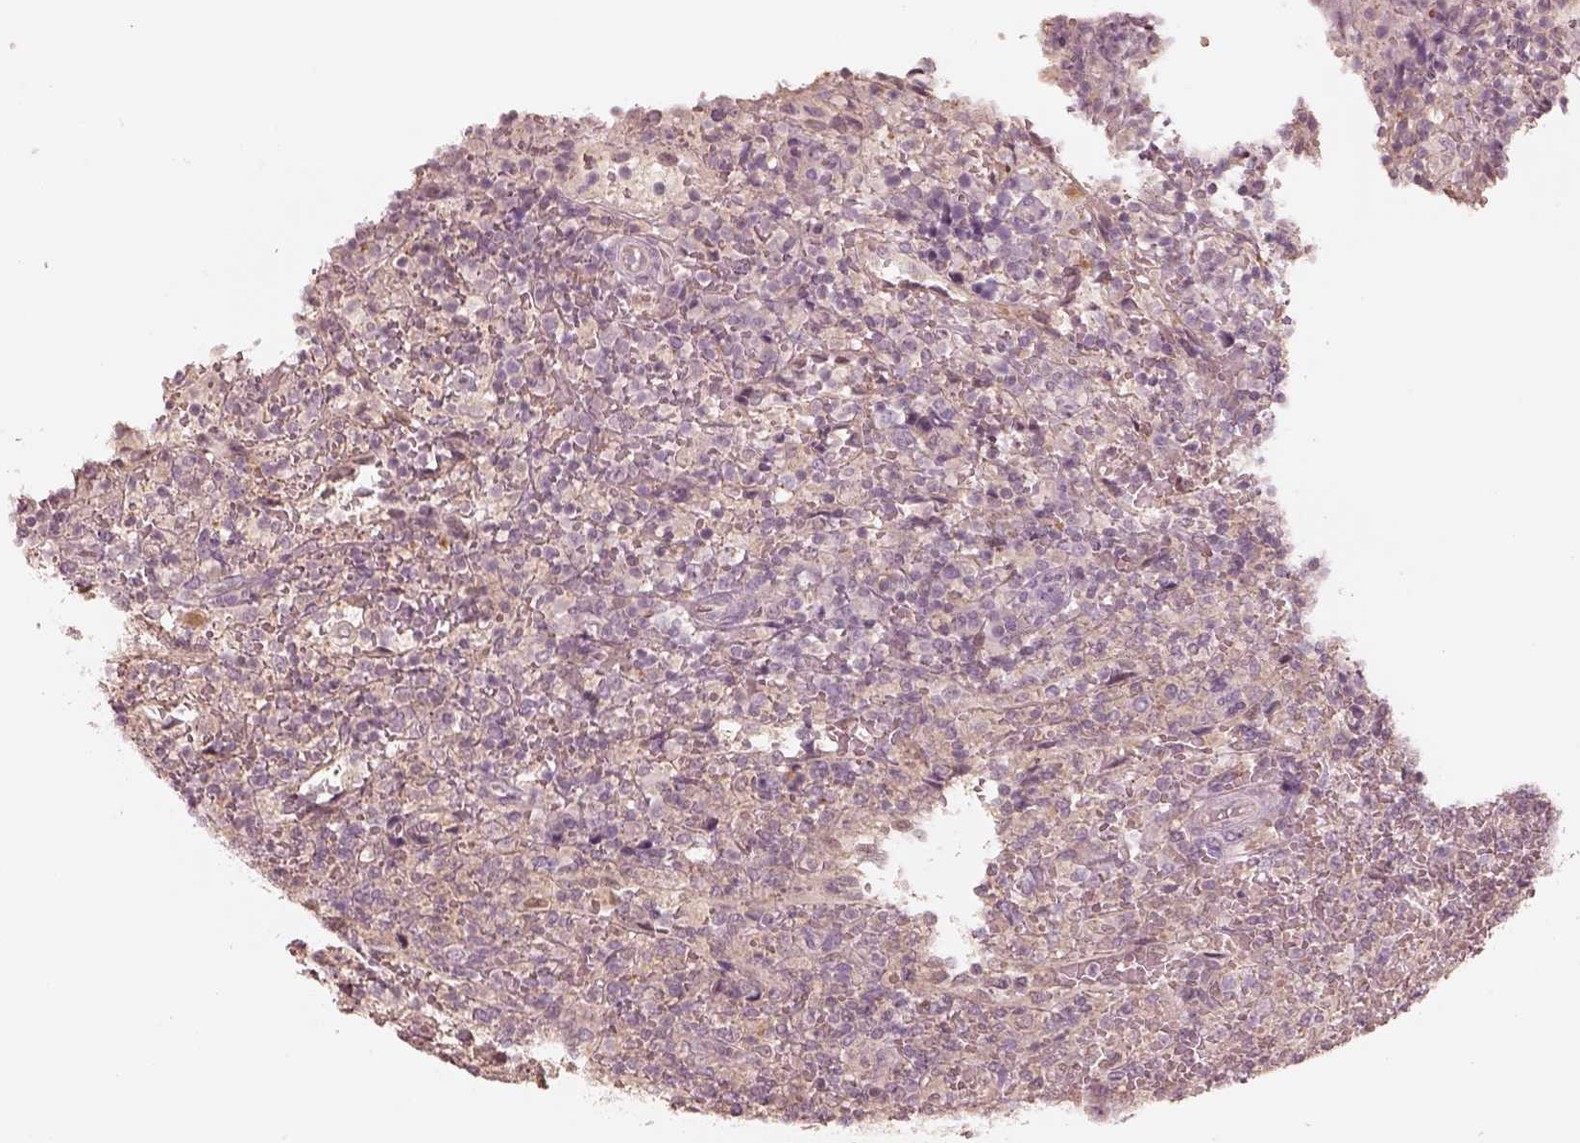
{"staining": {"intensity": "negative", "quantity": "none", "location": "none"}, "tissue": "lymphoma", "cell_type": "Tumor cells", "image_type": "cancer", "snomed": [{"axis": "morphology", "description": "Malignant lymphoma, non-Hodgkin's type, Low grade"}, {"axis": "topography", "description": "Spleen"}], "caption": "A micrograph of lymphoma stained for a protein exhibits no brown staining in tumor cells.", "gene": "KIF5C", "patient": {"sex": "male", "age": 62}}